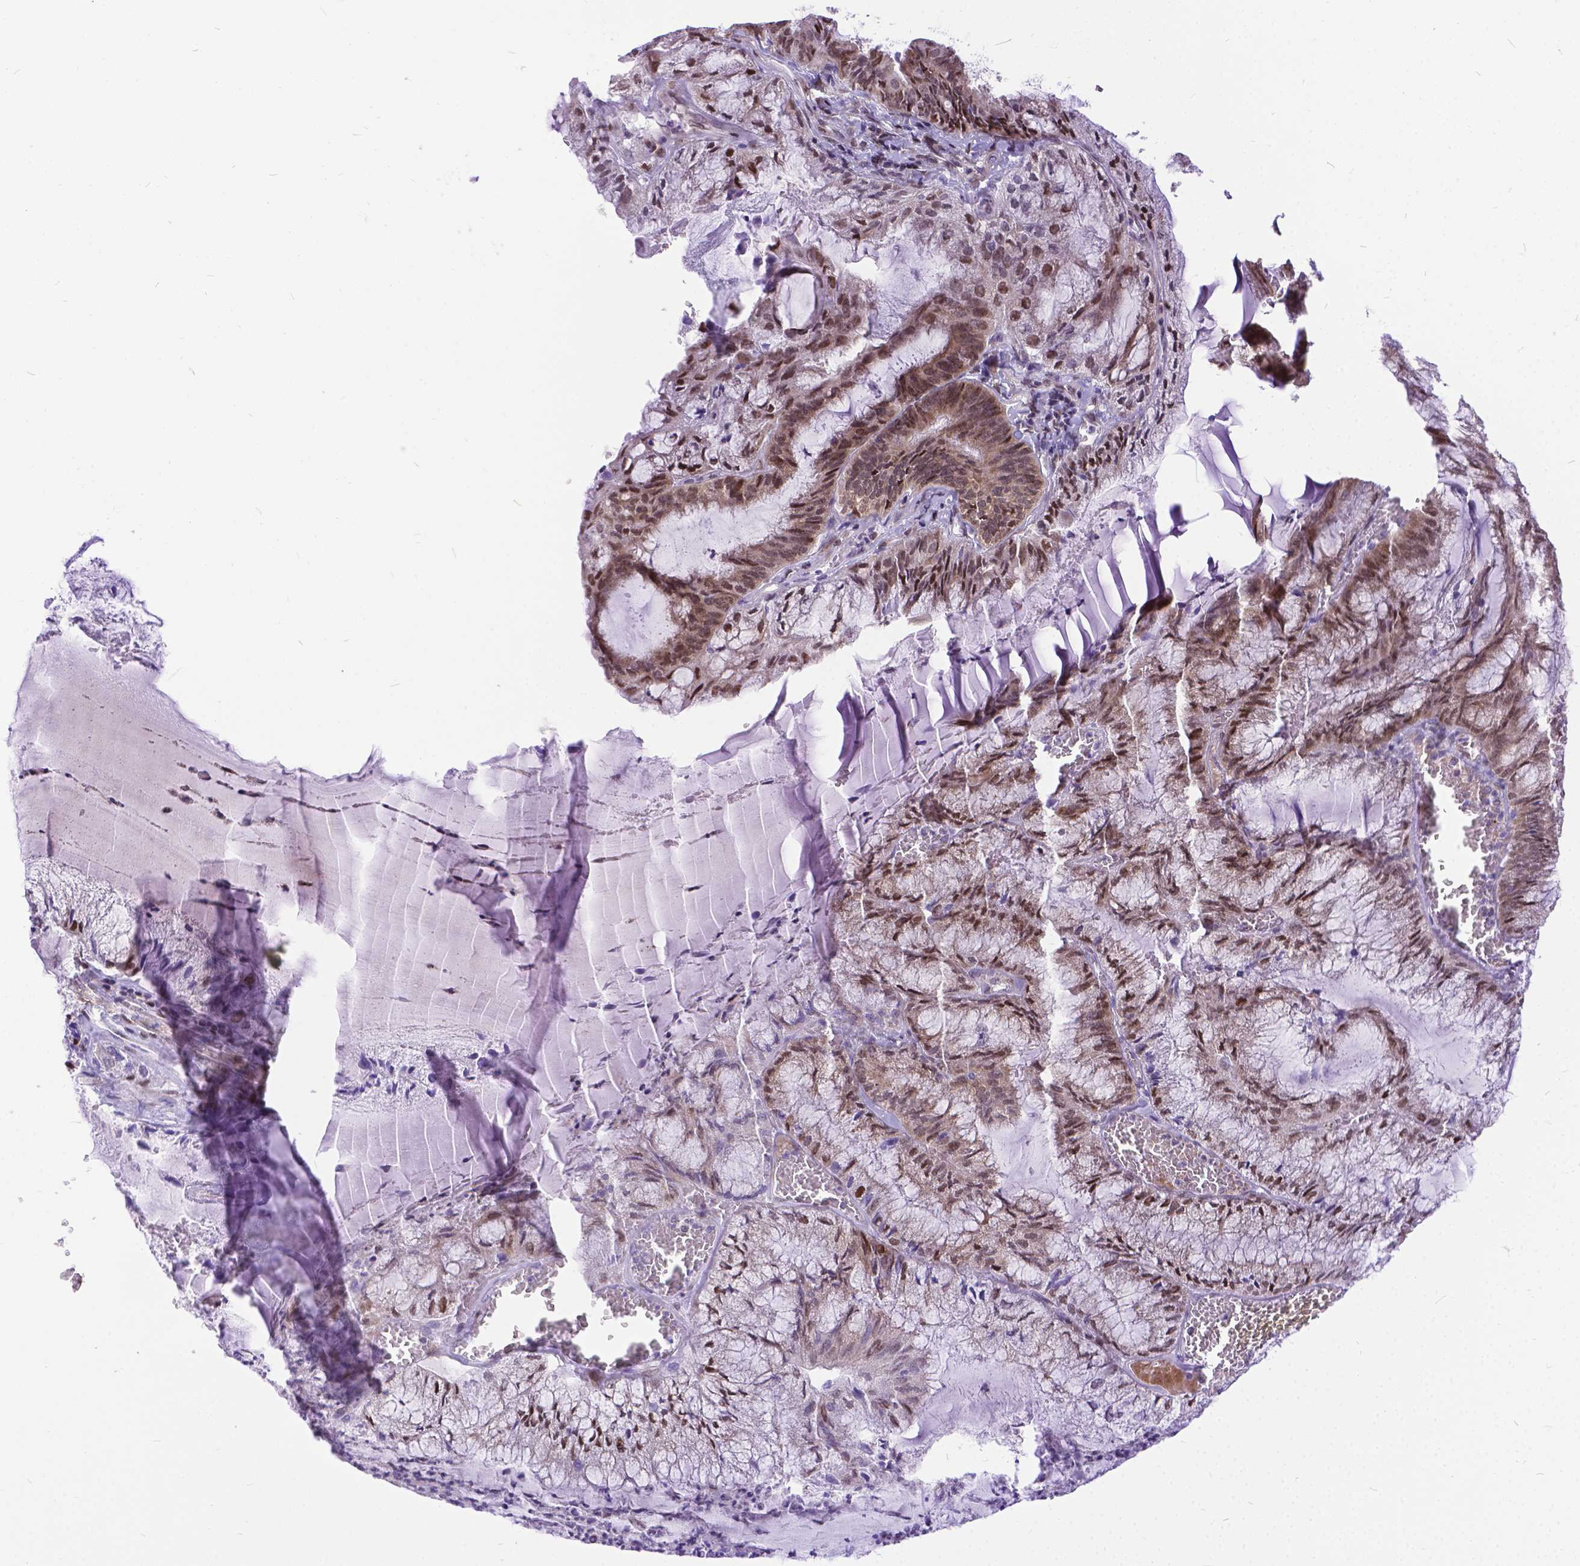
{"staining": {"intensity": "moderate", "quantity": "25%-75%", "location": "cytoplasmic/membranous,nuclear"}, "tissue": "endometrial cancer", "cell_type": "Tumor cells", "image_type": "cancer", "snomed": [{"axis": "morphology", "description": "Carcinoma, NOS"}, {"axis": "topography", "description": "Endometrium"}], "caption": "A brown stain highlights moderate cytoplasmic/membranous and nuclear expression of a protein in endometrial cancer (carcinoma) tumor cells. Using DAB (3,3'-diaminobenzidine) (brown) and hematoxylin (blue) stains, captured at high magnification using brightfield microscopy.", "gene": "FAM124B", "patient": {"sex": "female", "age": 62}}